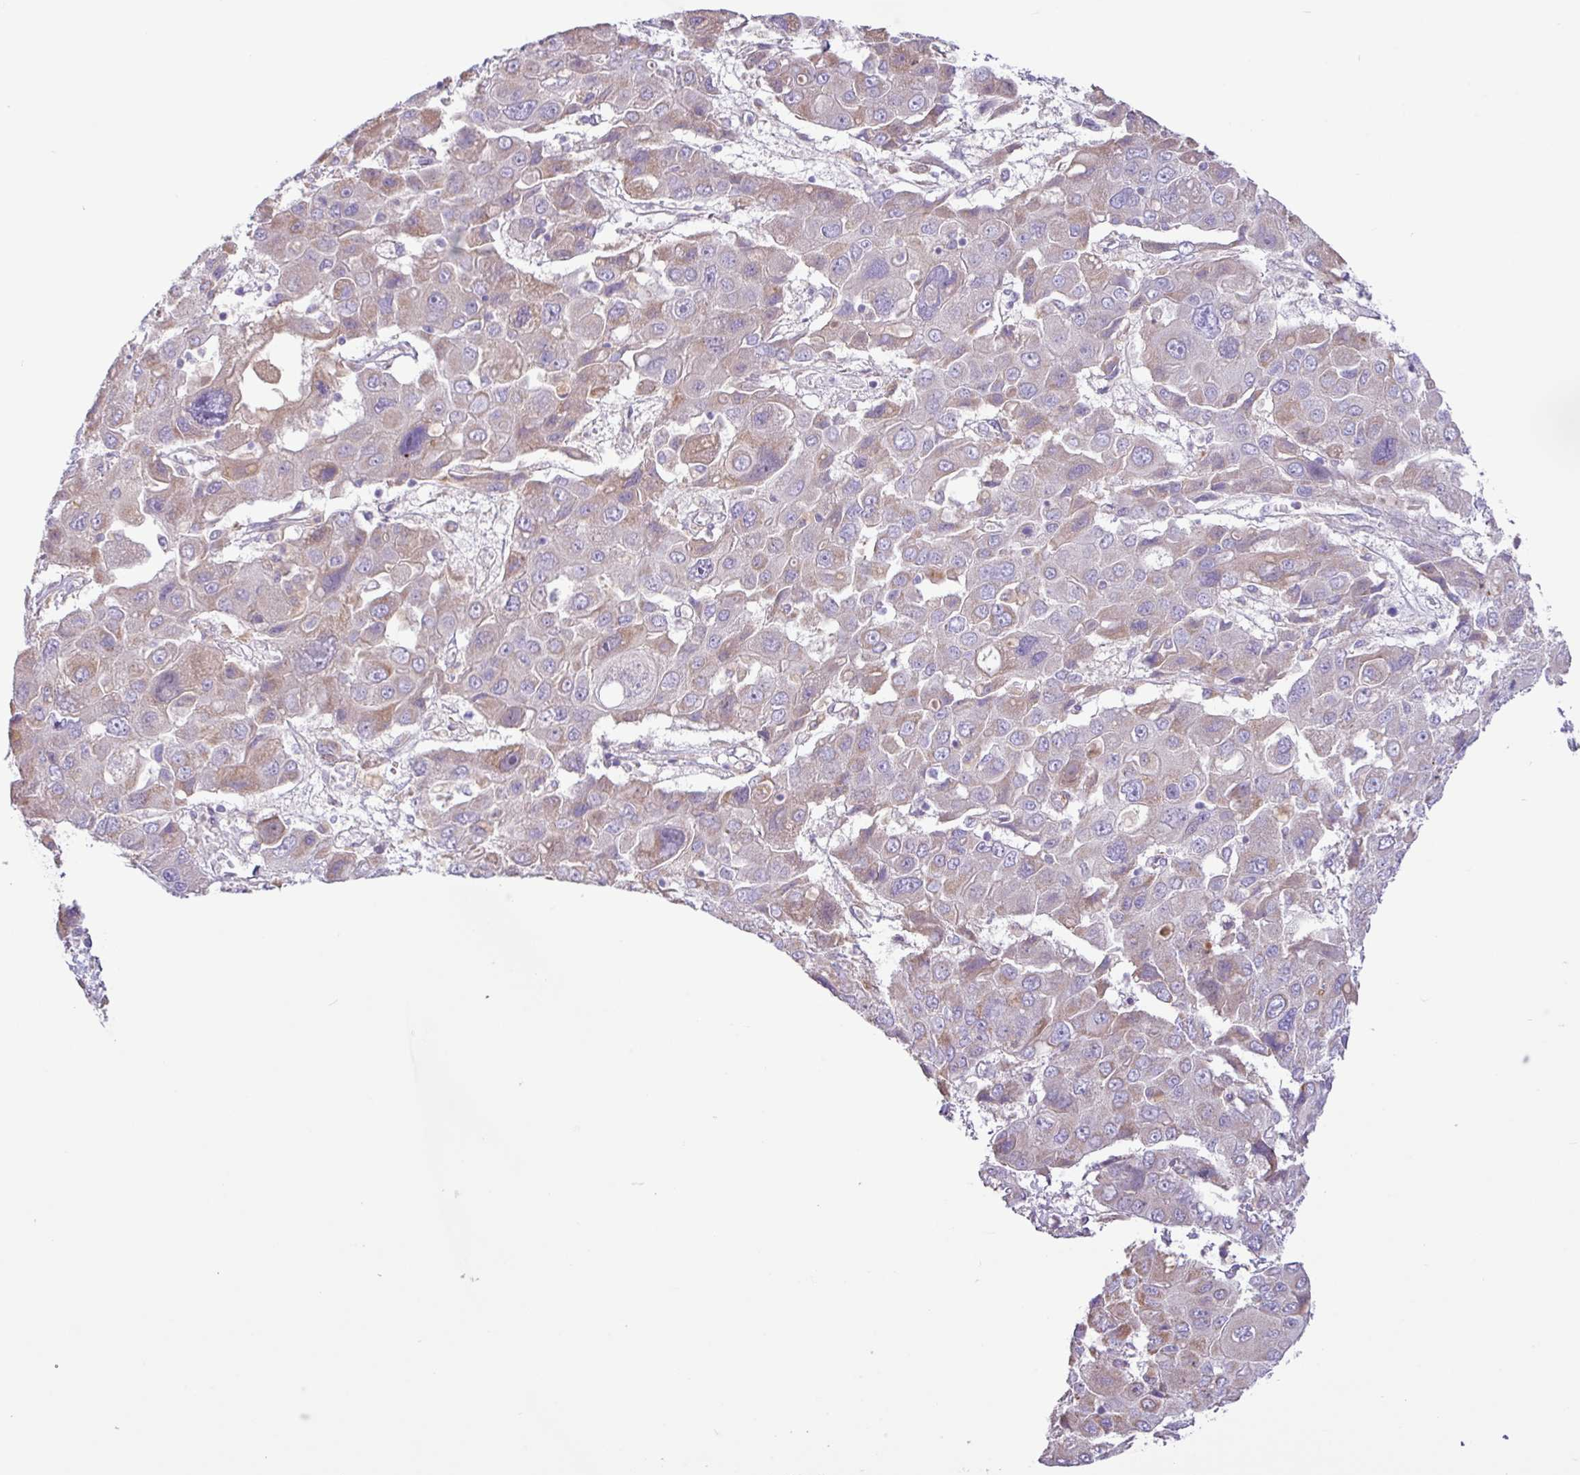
{"staining": {"intensity": "weak", "quantity": "25%-75%", "location": "cytoplasmic/membranous"}, "tissue": "liver cancer", "cell_type": "Tumor cells", "image_type": "cancer", "snomed": [{"axis": "morphology", "description": "Cholangiocarcinoma"}, {"axis": "topography", "description": "Liver"}], "caption": "Immunohistochemical staining of liver cancer exhibits low levels of weak cytoplasmic/membranous expression in about 25%-75% of tumor cells.", "gene": "MRM2", "patient": {"sex": "male", "age": 67}}